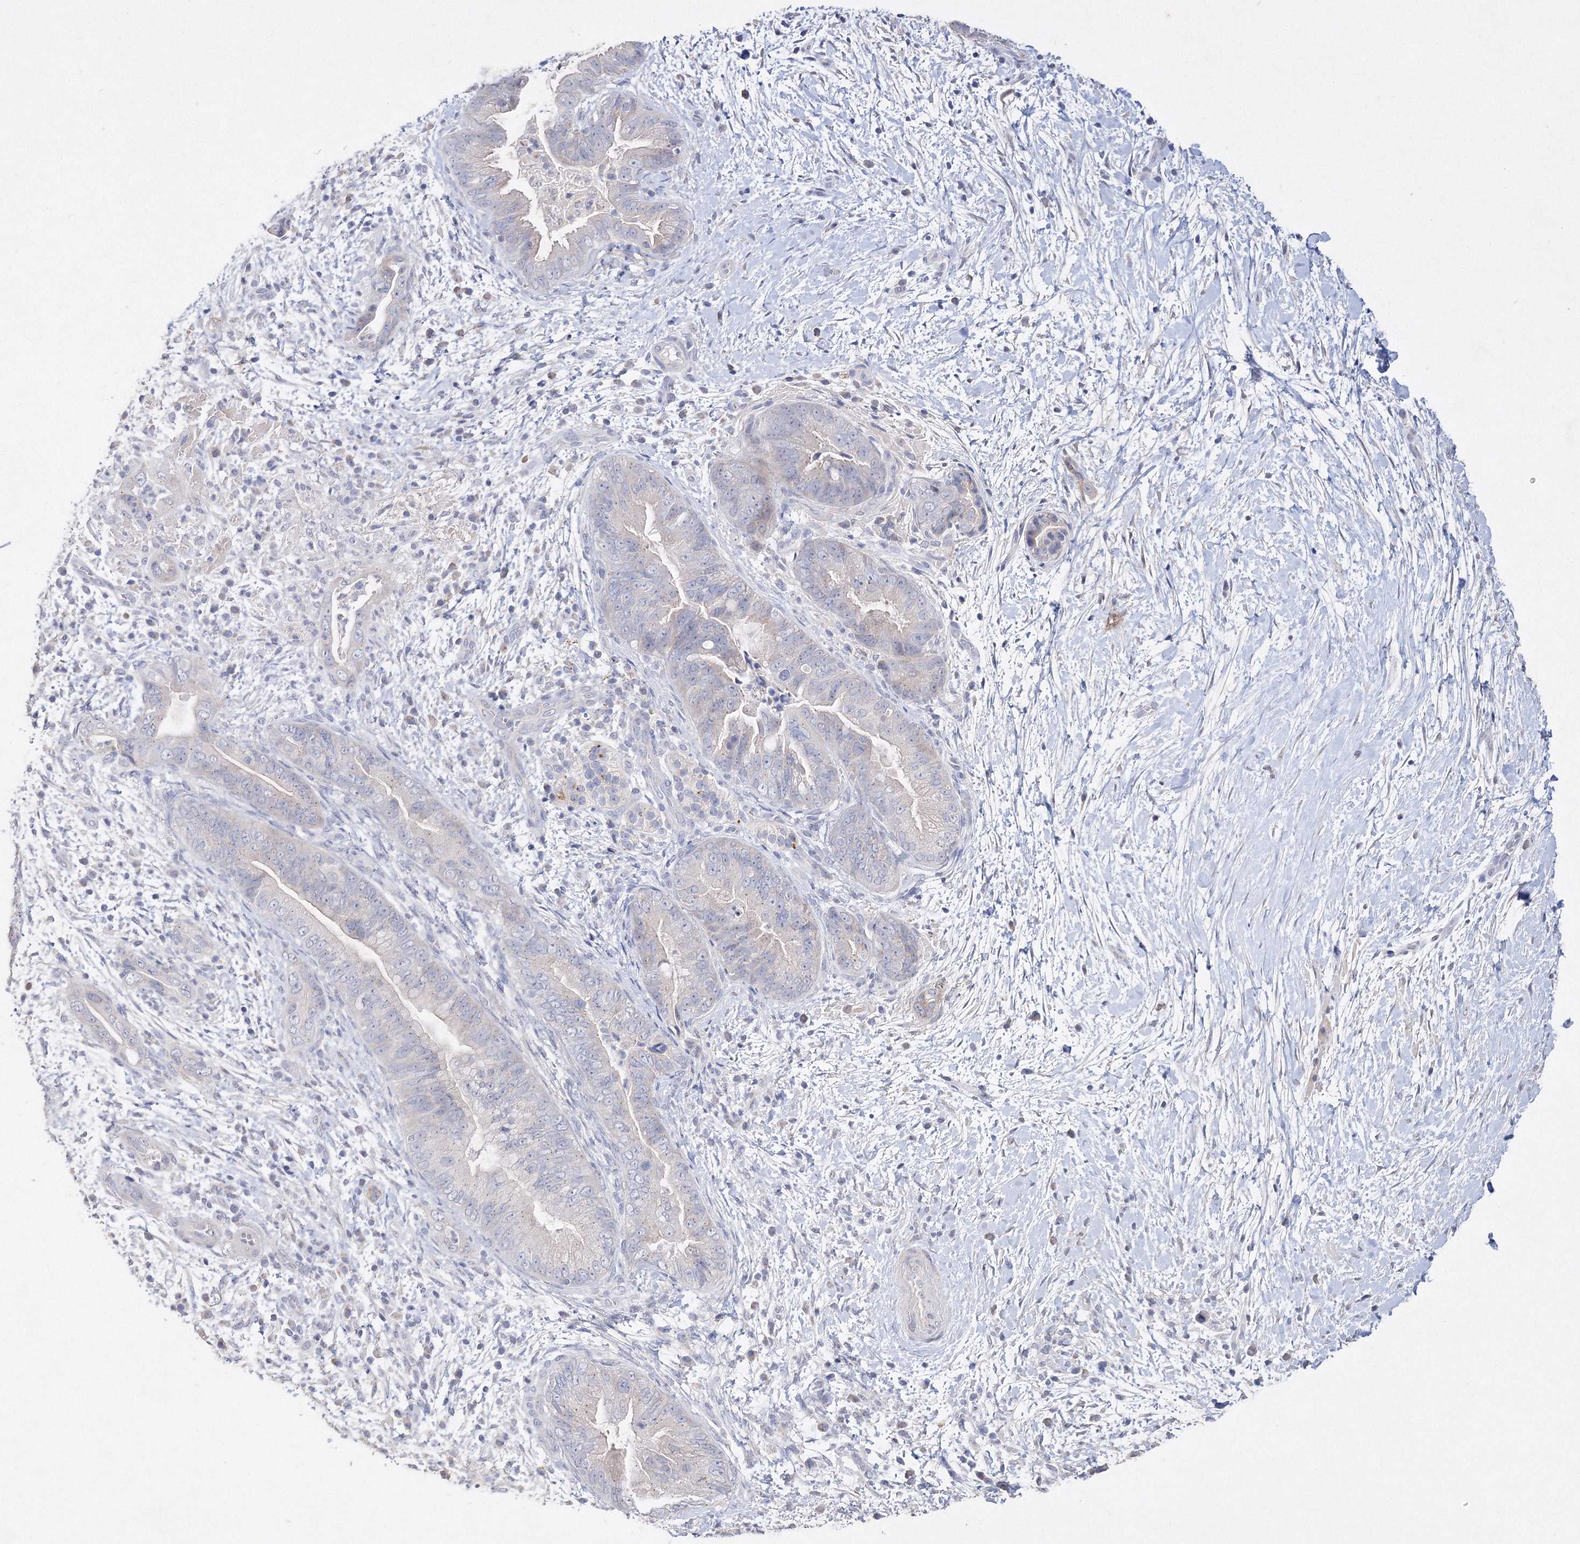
{"staining": {"intensity": "negative", "quantity": "none", "location": "none"}, "tissue": "pancreatic cancer", "cell_type": "Tumor cells", "image_type": "cancer", "snomed": [{"axis": "morphology", "description": "Adenocarcinoma, NOS"}, {"axis": "topography", "description": "Pancreas"}], "caption": "DAB immunohistochemical staining of human pancreatic adenocarcinoma demonstrates no significant staining in tumor cells. (Stains: DAB (3,3'-diaminobenzidine) immunohistochemistry with hematoxylin counter stain, Microscopy: brightfield microscopy at high magnification).", "gene": "GLS", "patient": {"sex": "male", "age": 75}}